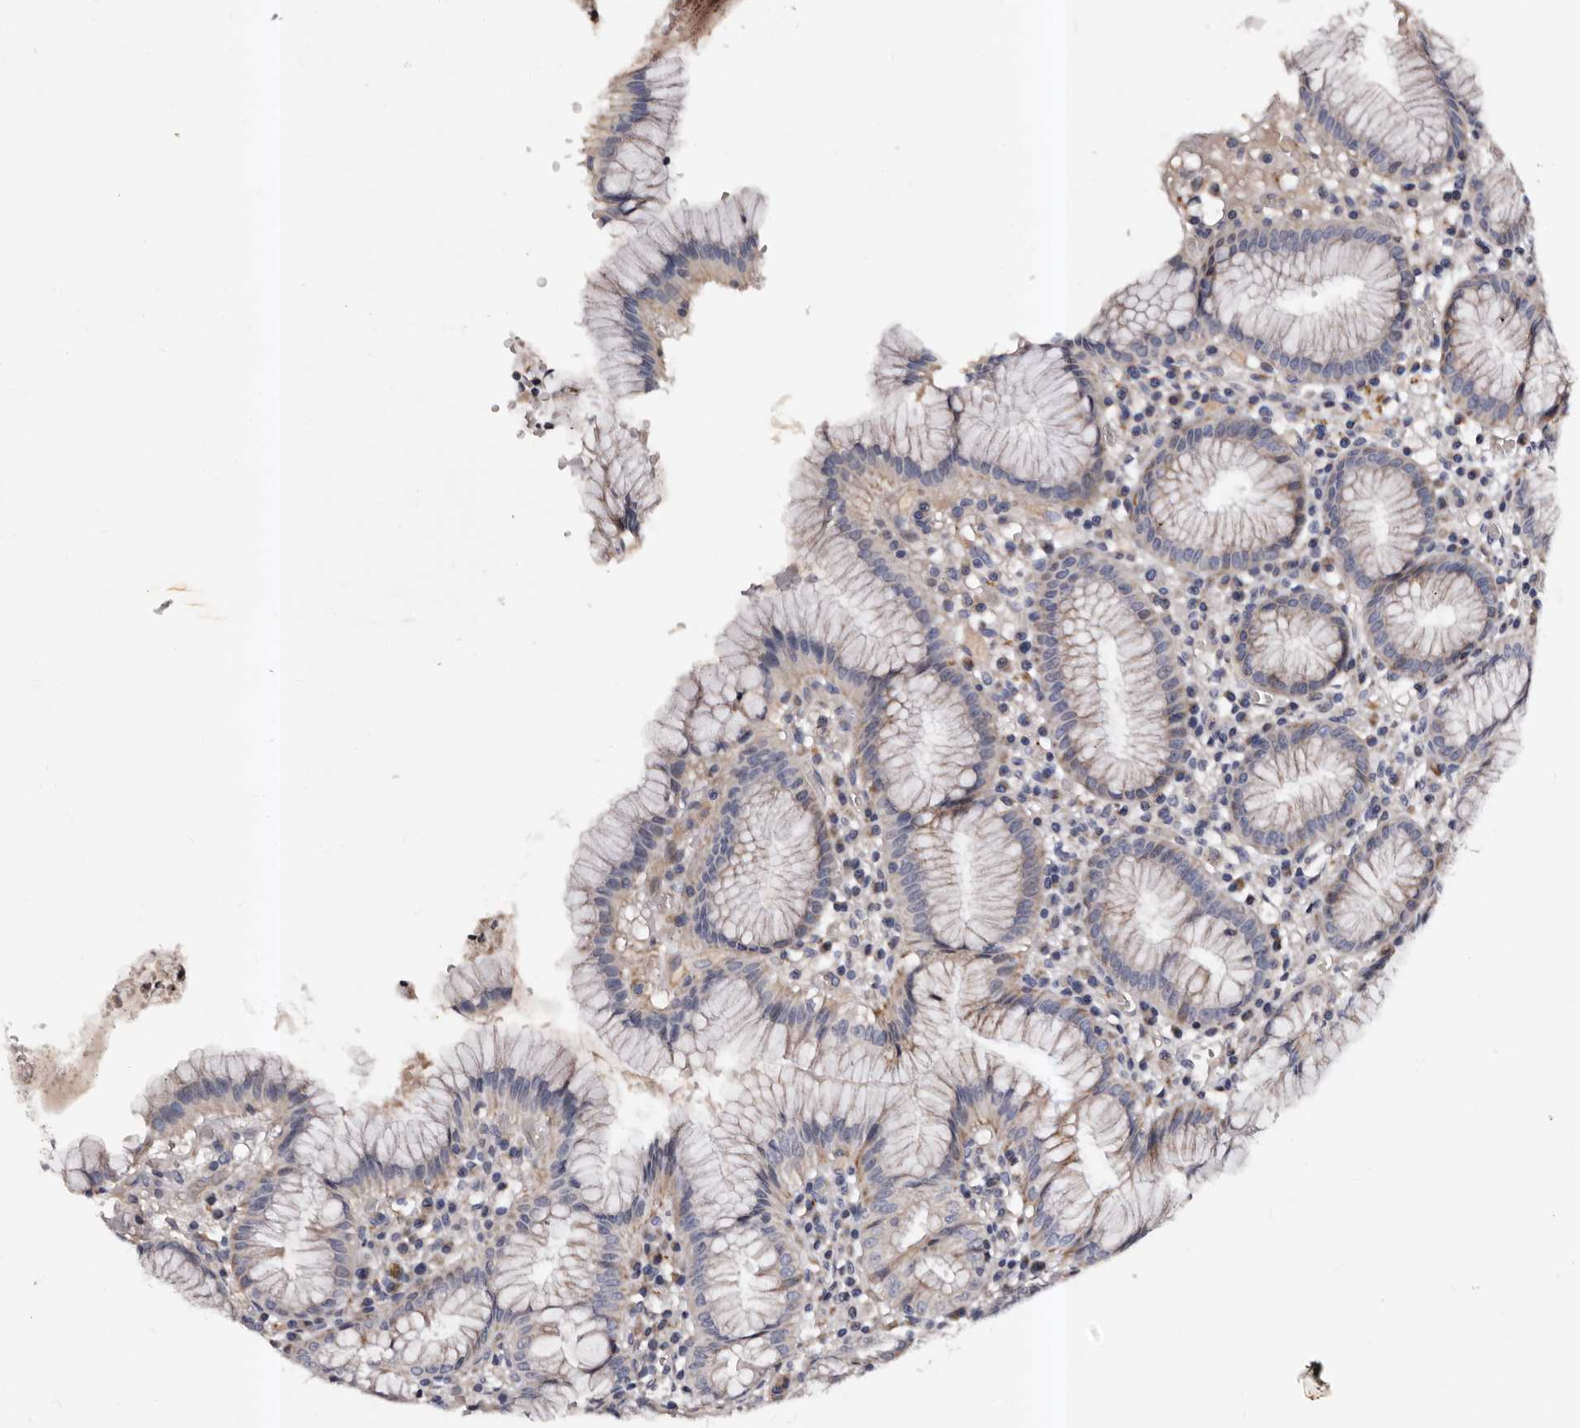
{"staining": {"intensity": "moderate", "quantity": ">75%", "location": "cytoplasmic/membranous"}, "tissue": "stomach", "cell_type": "Glandular cells", "image_type": "normal", "snomed": [{"axis": "morphology", "description": "Normal tissue, NOS"}, {"axis": "topography", "description": "Stomach"}], "caption": "This photomicrograph reveals IHC staining of normal stomach, with medium moderate cytoplasmic/membranous staining in about >75% of glandular cells.", "gene": "ADCK5", "patient": {"sex": "male", "age": 55}}